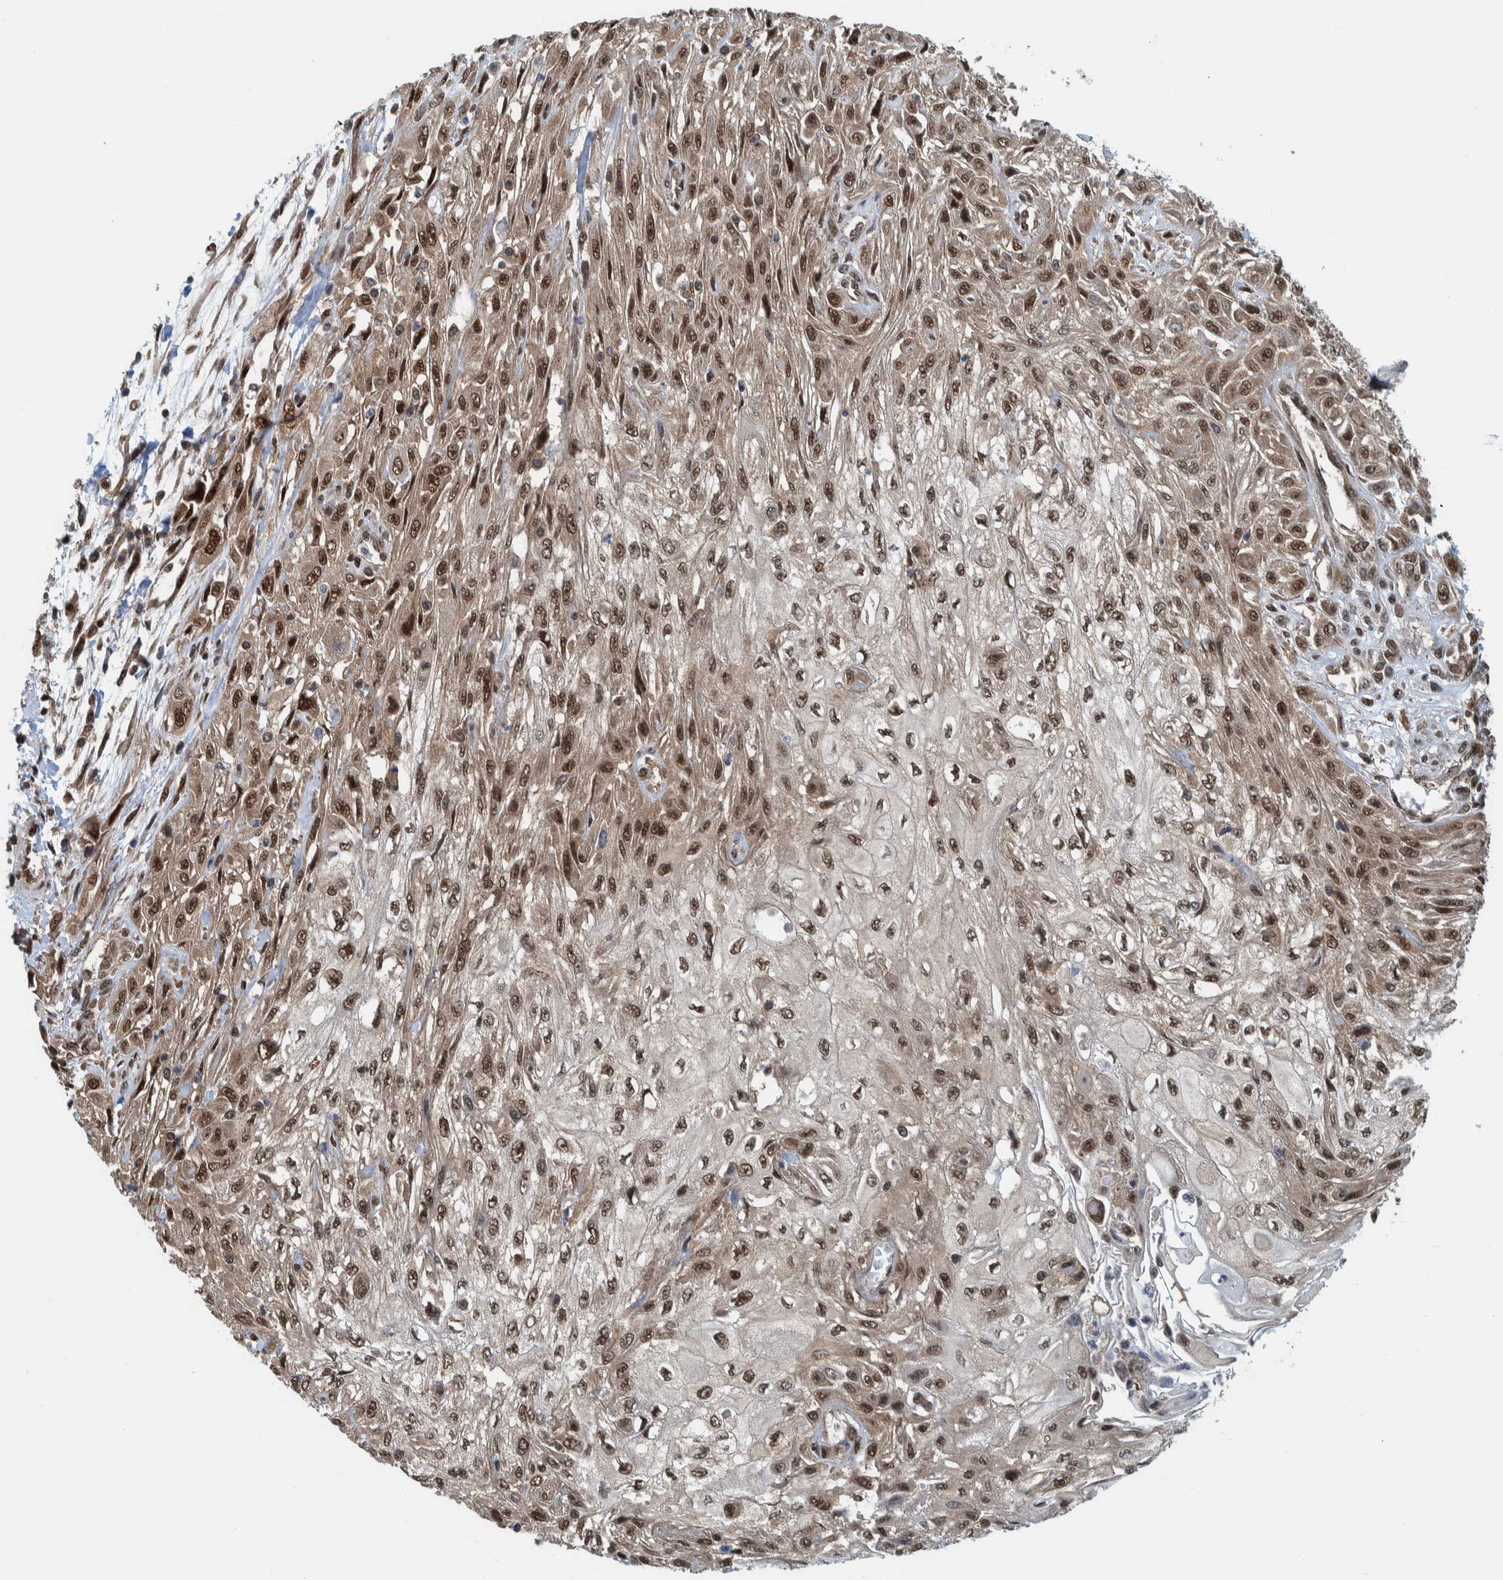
{"staining": {"intensity": "strong", "quantity": ">75%", "location": "nuclear"}, "tissue": "skin cancer", "cell_type": "Tumor cells", "image_type": "cancer", "snomed": [{"axis": "morphology", "description": "Squamous cell carcinoma, NOS"}, {"axis": "morphology", "description": "Squamous cell carcinoma, metastatic, NOS"}, {"axis": "topography", "description": "Skin"}, {"axis": "topography", "description": "Lymph node"}], "caption": "Immunohistochemistry (IHC) of human metastatic squamous cell carcinoma (skin) exhibits high levels of strong nuclear expression in approximately >75% of tumor cells.", "gene": "COPS3", "patient": {"sex": "male", "age": 75}}